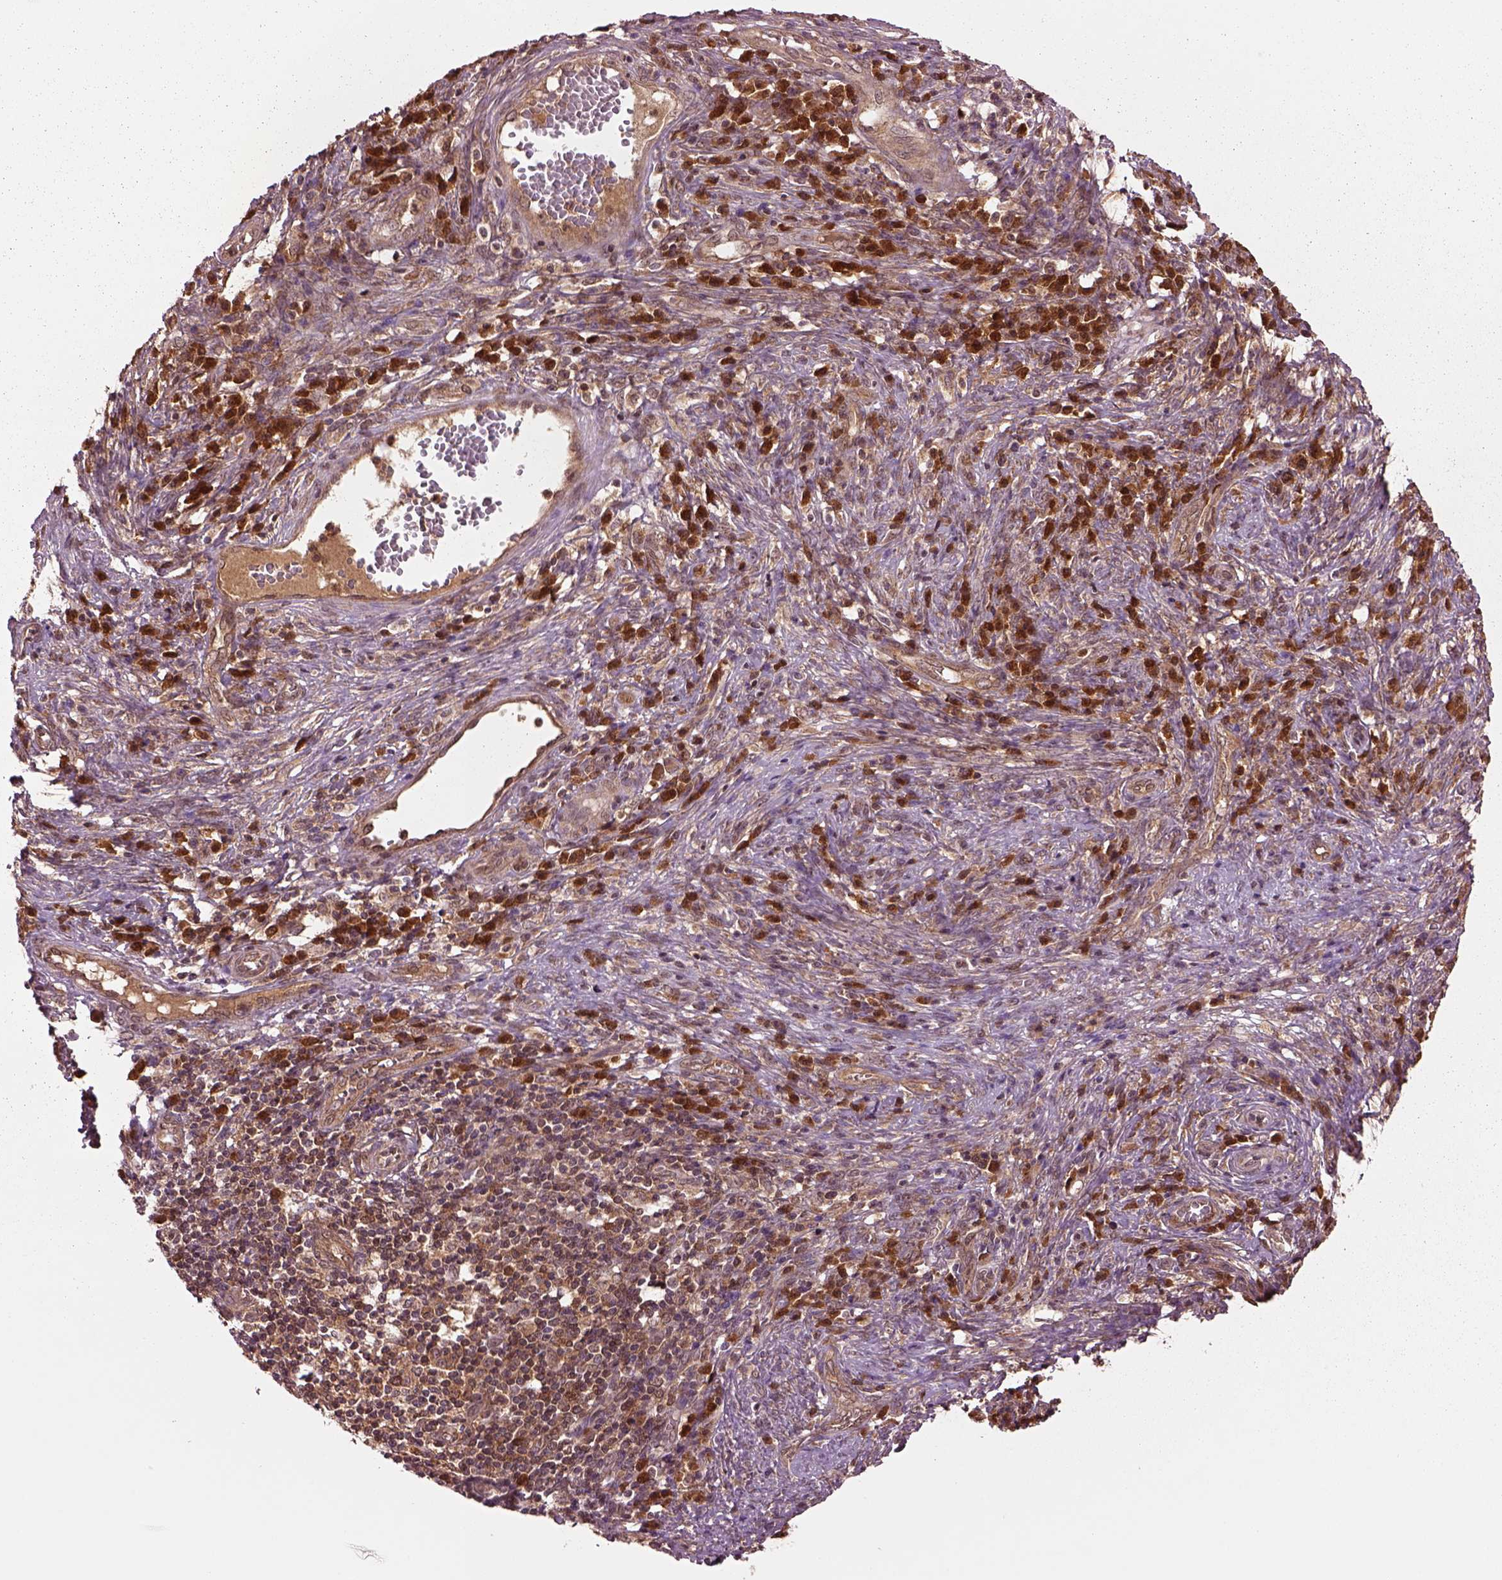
{"staining": {"intensity": "weak", "quantity": ">75%", "location": "cytoplasmic/membranous"}, "tissue": "cervical cancer", "cell_type": "Tumor cells", "image_type": "cancer", "snomed": [{"axis": "morphology", "description": "Squamous cell carcinoma, NOS"}, {"axis": "topography", "description": "Cervix"}], "caption": "This is a photomicrograph of immunohistochemistry (IHC) staining of cervical squamous cell carcinoma, which shows weak staining in the cytoplasmic/membranous of tumor cells.", "gene": "MDP1", "patient": {"sex": "female", "age": 39}}